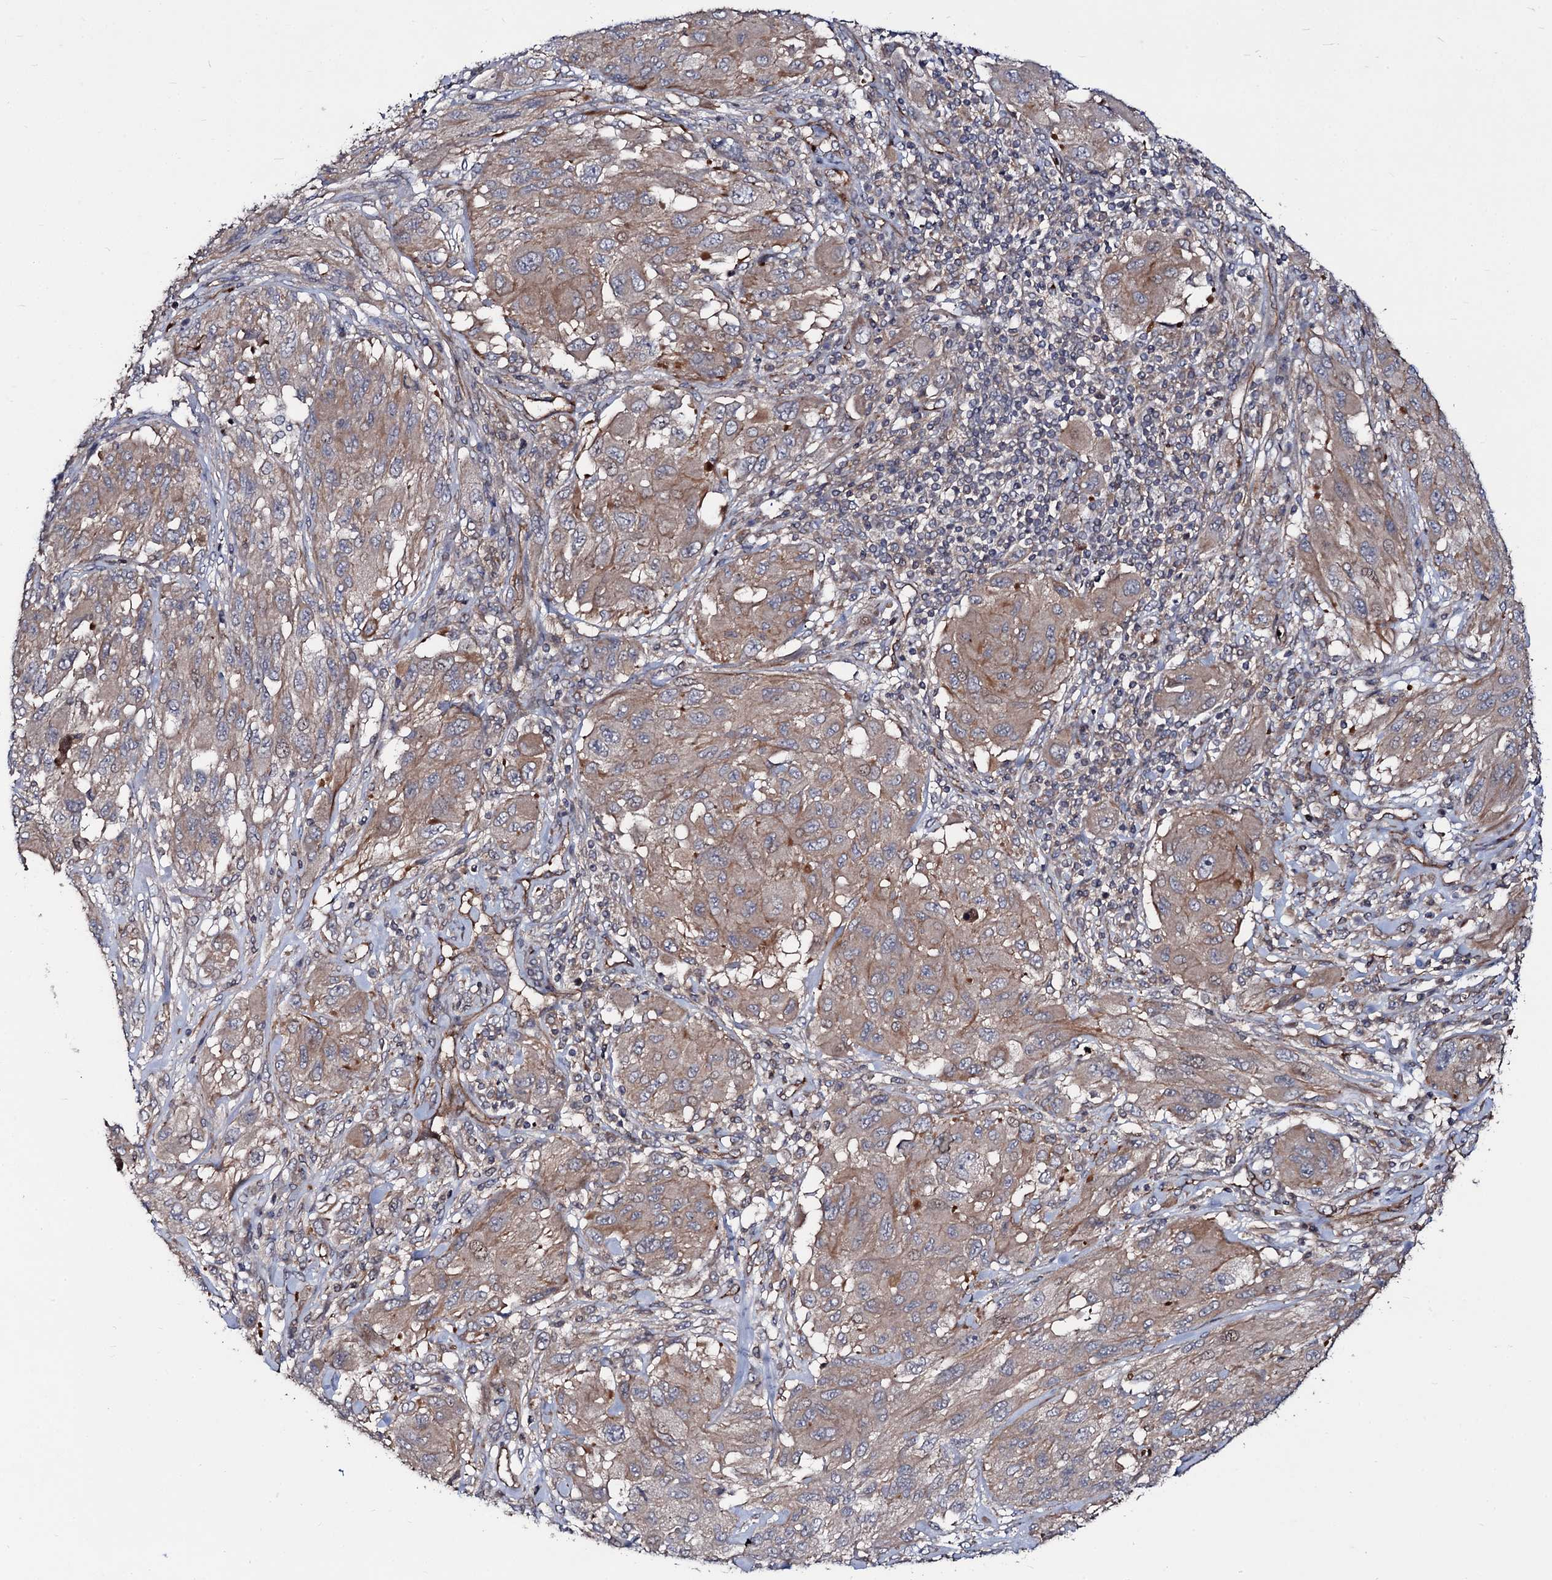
{"staining": {"intensity": "weak", "quantity": "25%-75%", "location": "cytoplasmic/membranous"}, "tissue": "melanoma", "cell_type": "Tumor cells", "image_type": "cancer", "snomed": [{"axis": "morphology", "description": "Malignant melanoma, NOS"}, {"axis": "topography", "description": "Skin"}], "caption": "This is an image of immunohistochemistry staining of malignant melanoma, which shows weak expression in the cytoplasmic/membranous of tumor cells.", "gene": "KXD1", "patient": {"sex": "female", "age": 91}}